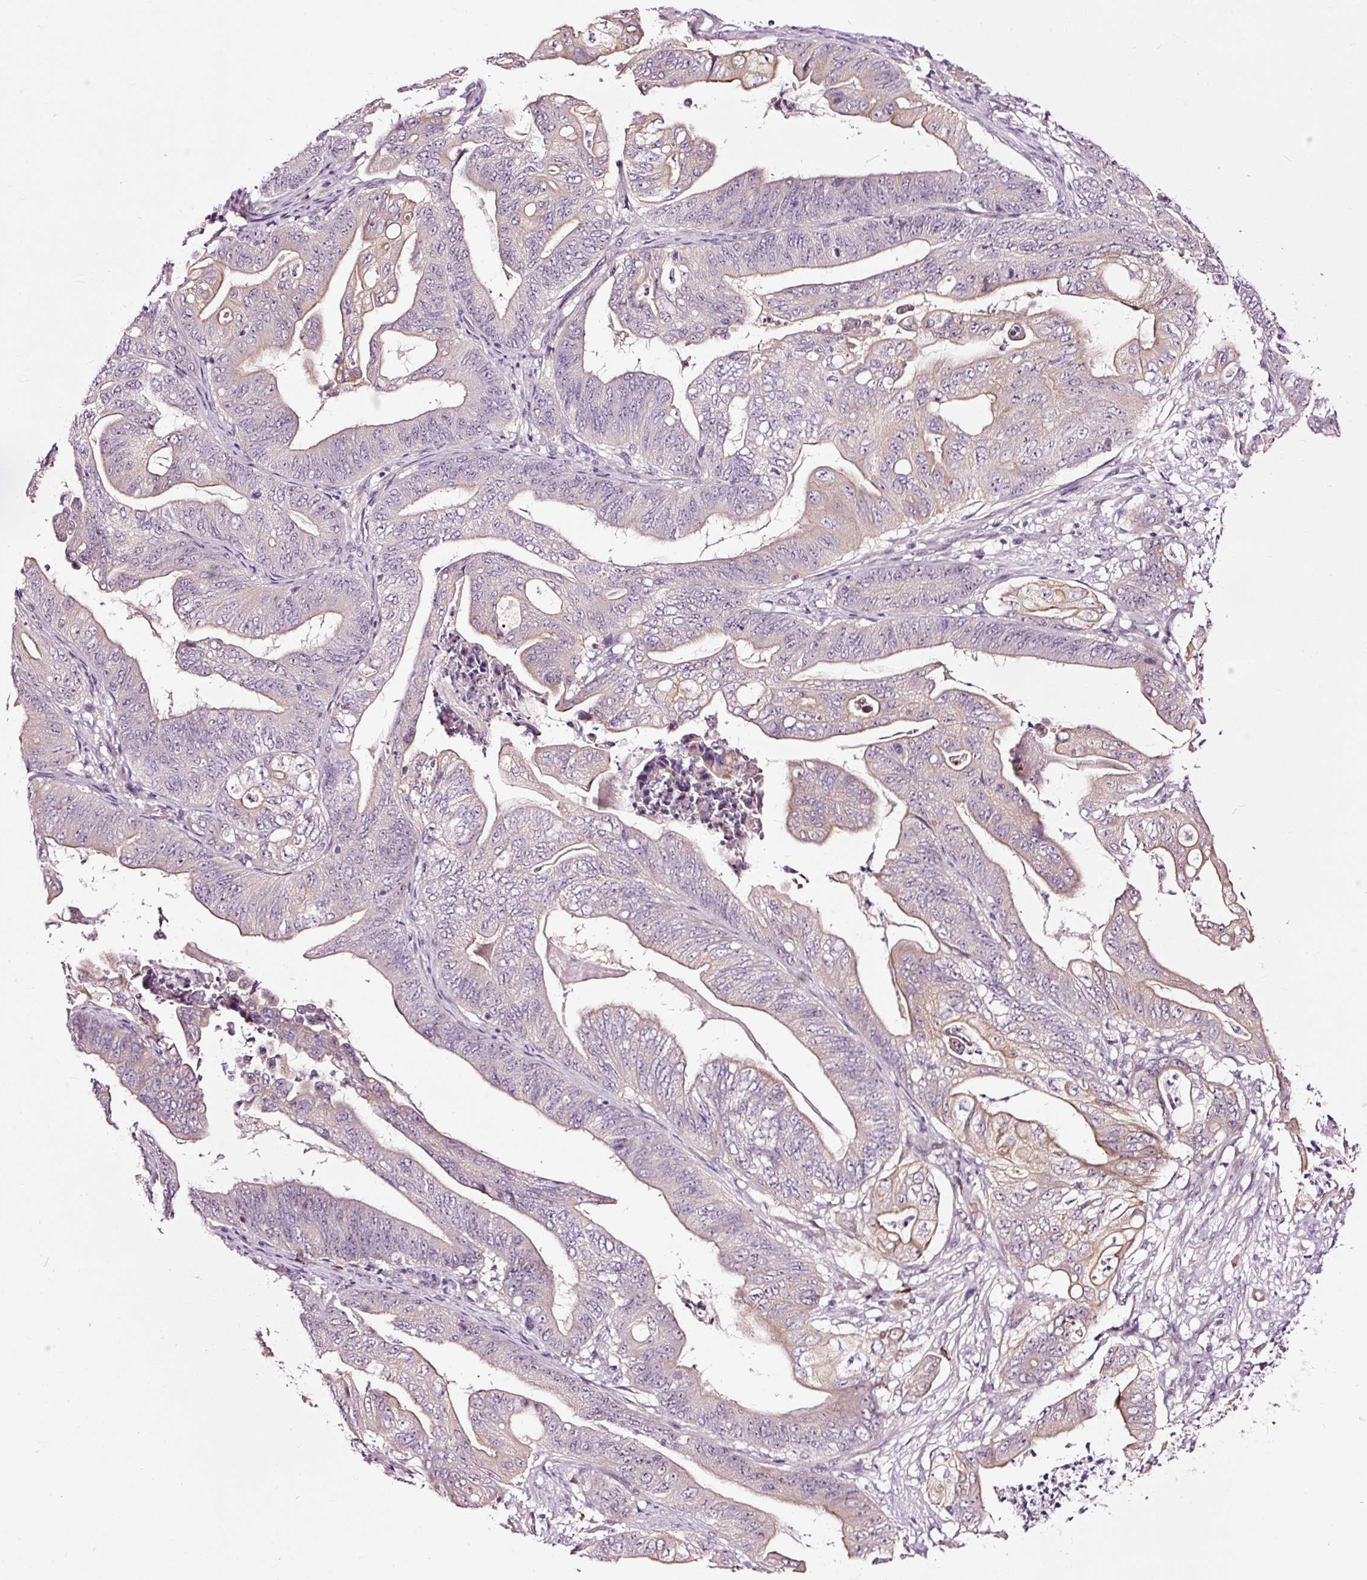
{"staining": {"intensity": "weak", "quantity": "25%-75%", "location": "cytoplasmic/membranous"}, "tissue": "stomach cancer", "cell_type": "Tumor cells", "image_type": "cancer", "snomed": [{"axis": "morphology", "description": "Adenocarcinoma, NOS"}, {"axis": "topography", "description": "Stomach"}], "caption": "An immunohistochemistry (IHC) image of neoplastic tissue is shown. Protein staining in brown shows weak cytoplasmic/membranous positivity in stomach cancer (adenocarcinoma) within tumor cells.", "gene": "UTP14A", "patient": {"sex": "female", "age": 73}}